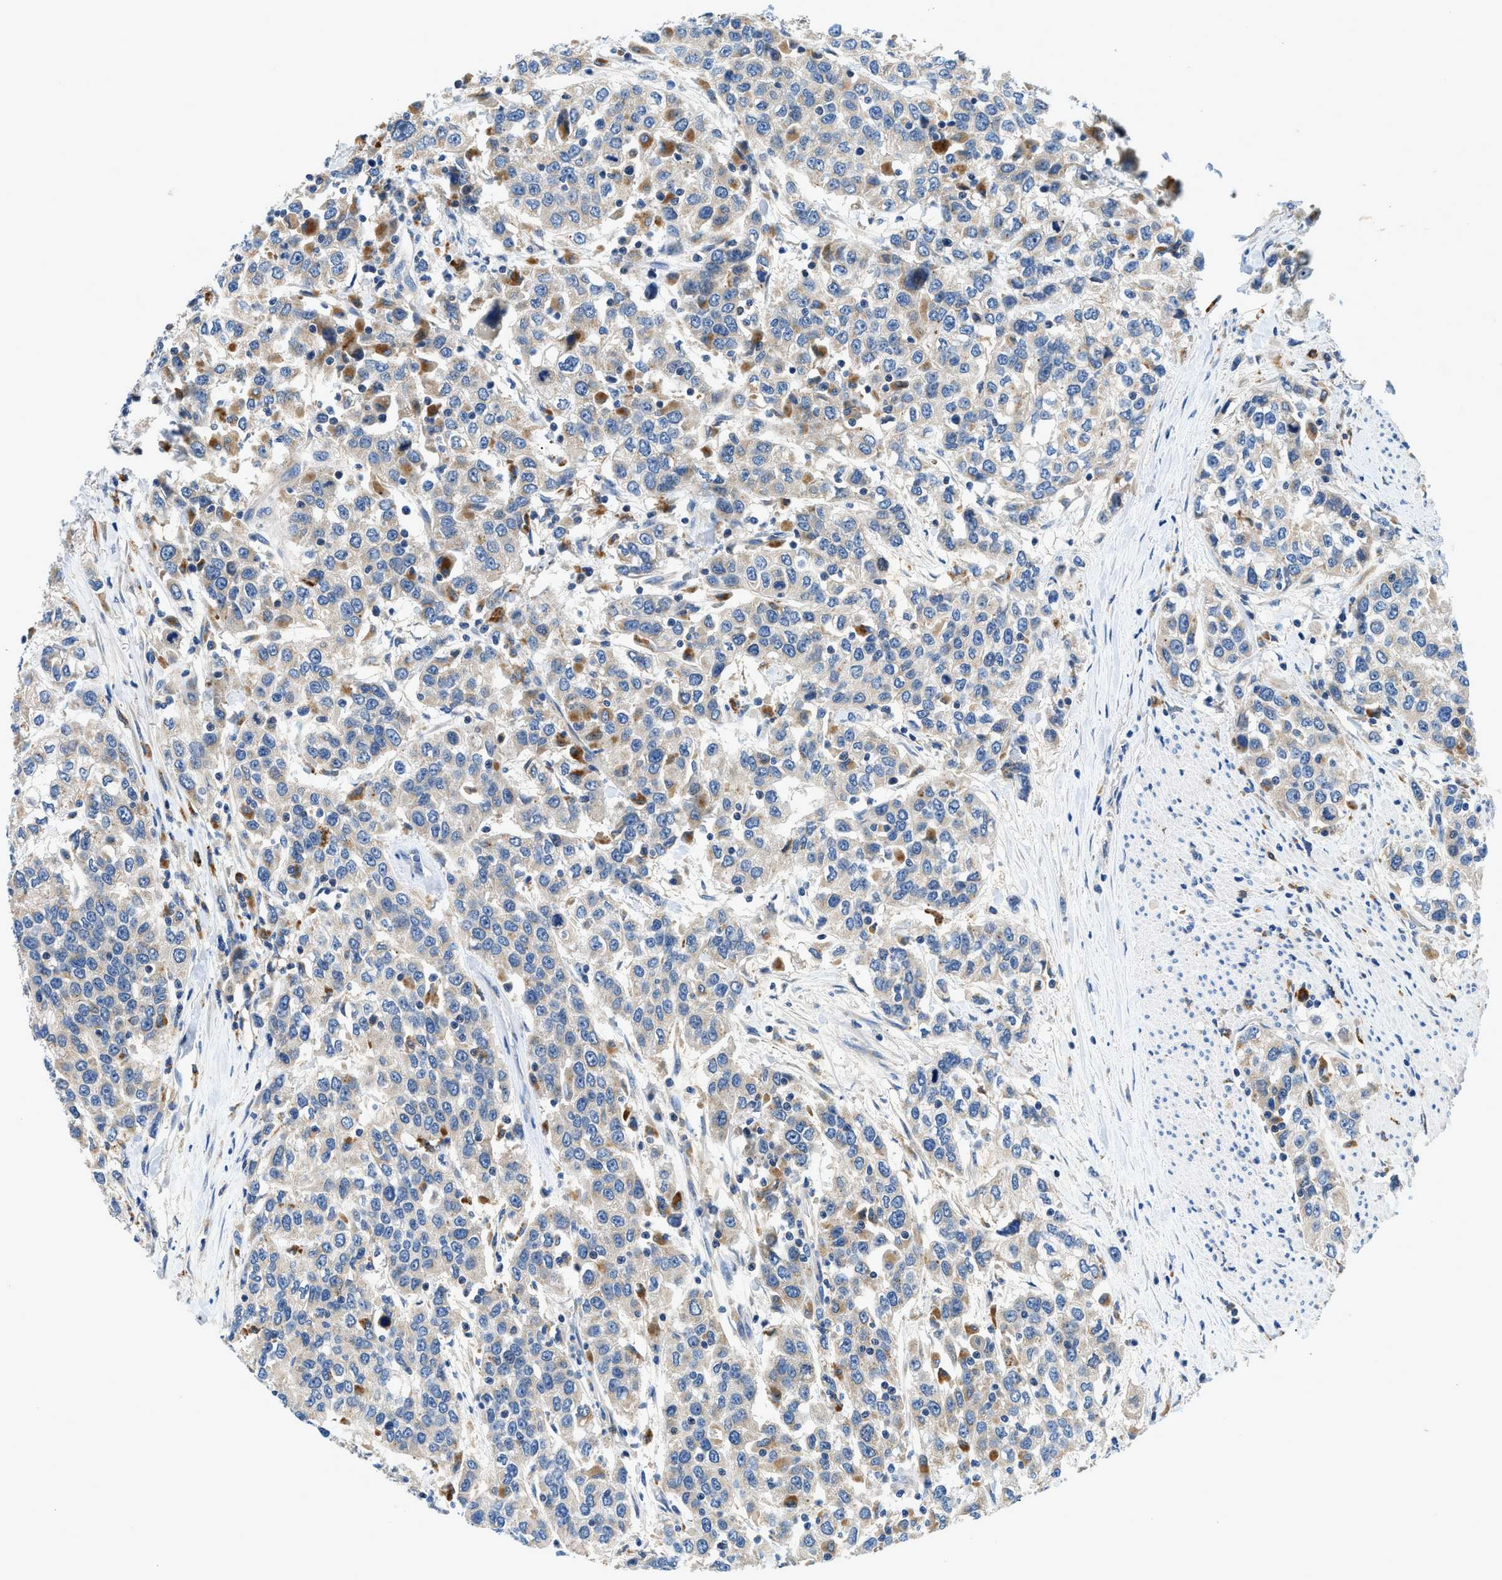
{"staining": {"intensity": "weak", "quantity": "<25%", "location": "cytoplasmic/membranous"}, "tissue": "urothelial cancer", "cell_type": "Tumor cells", "image_type": "cancer", "snomed": [{"axis": "morphology", "description": "Urothelial carcinoma, High grade"}, {"axis": "topography", "description": "Urinary bladder"}], "caption": "DAB (3,3'-diaminobenzidine) immunohistochemical staining of high-grade urothelial carcinoma exhibits no significant staining in tumor cells.", "gene": "ADGRE3", "patient": {"sex": "female", "age": 80}}